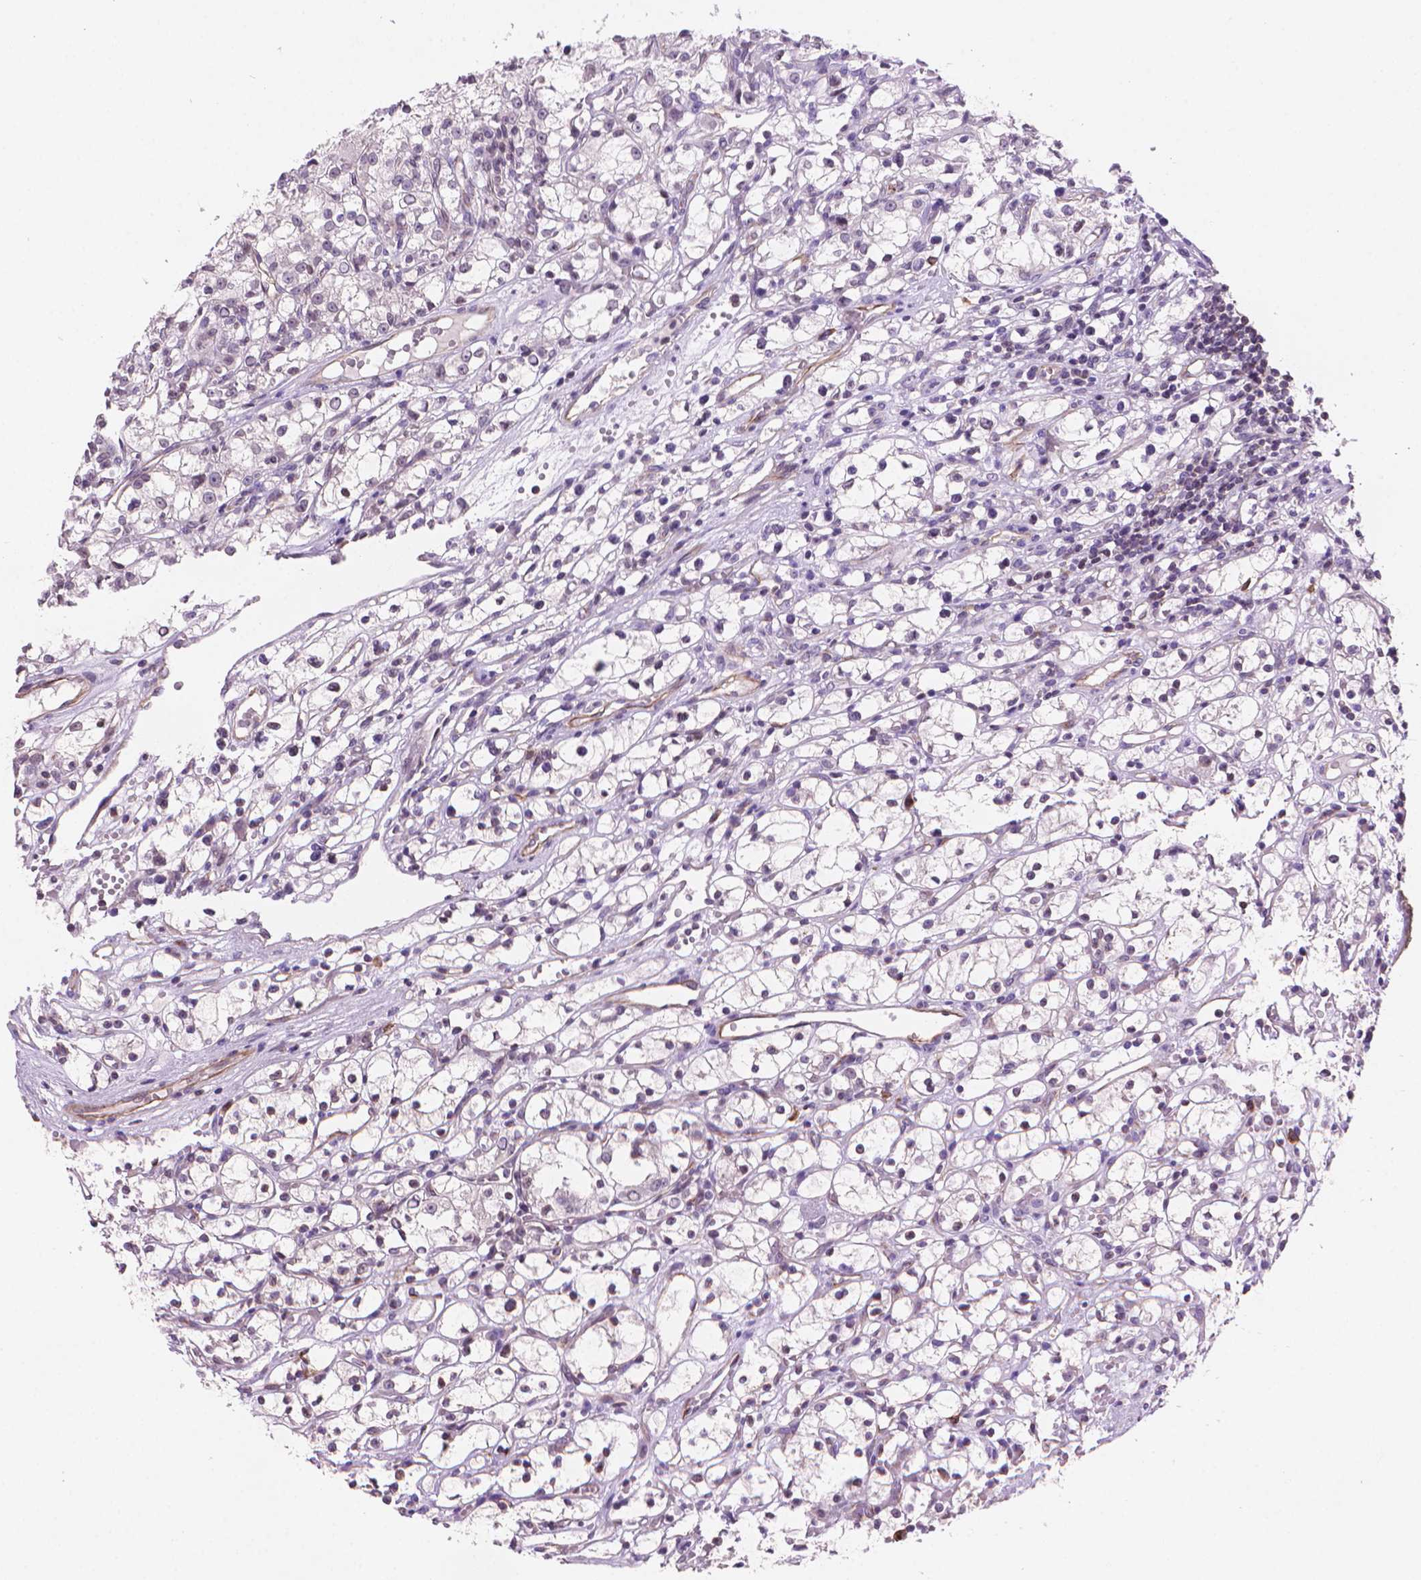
{"staining": {"intensity": "negative", "quantity": "none", "location": "none"}, "tissue": "renal cancer", "cell_type": "Tumor cells", "image_type": "cancer", "snomed": [{"axis": "morphology", "description": "Adenocarcinoma, NOS"}, {"axis": "topography", "description": "Kidney"}], "caption": "This is an IHC histopathology image of renal adenocarcinoma. There is no staining in tumor cells.", "gene": "TMEM184A", "patient": {"sex": "female", "age": 59}}